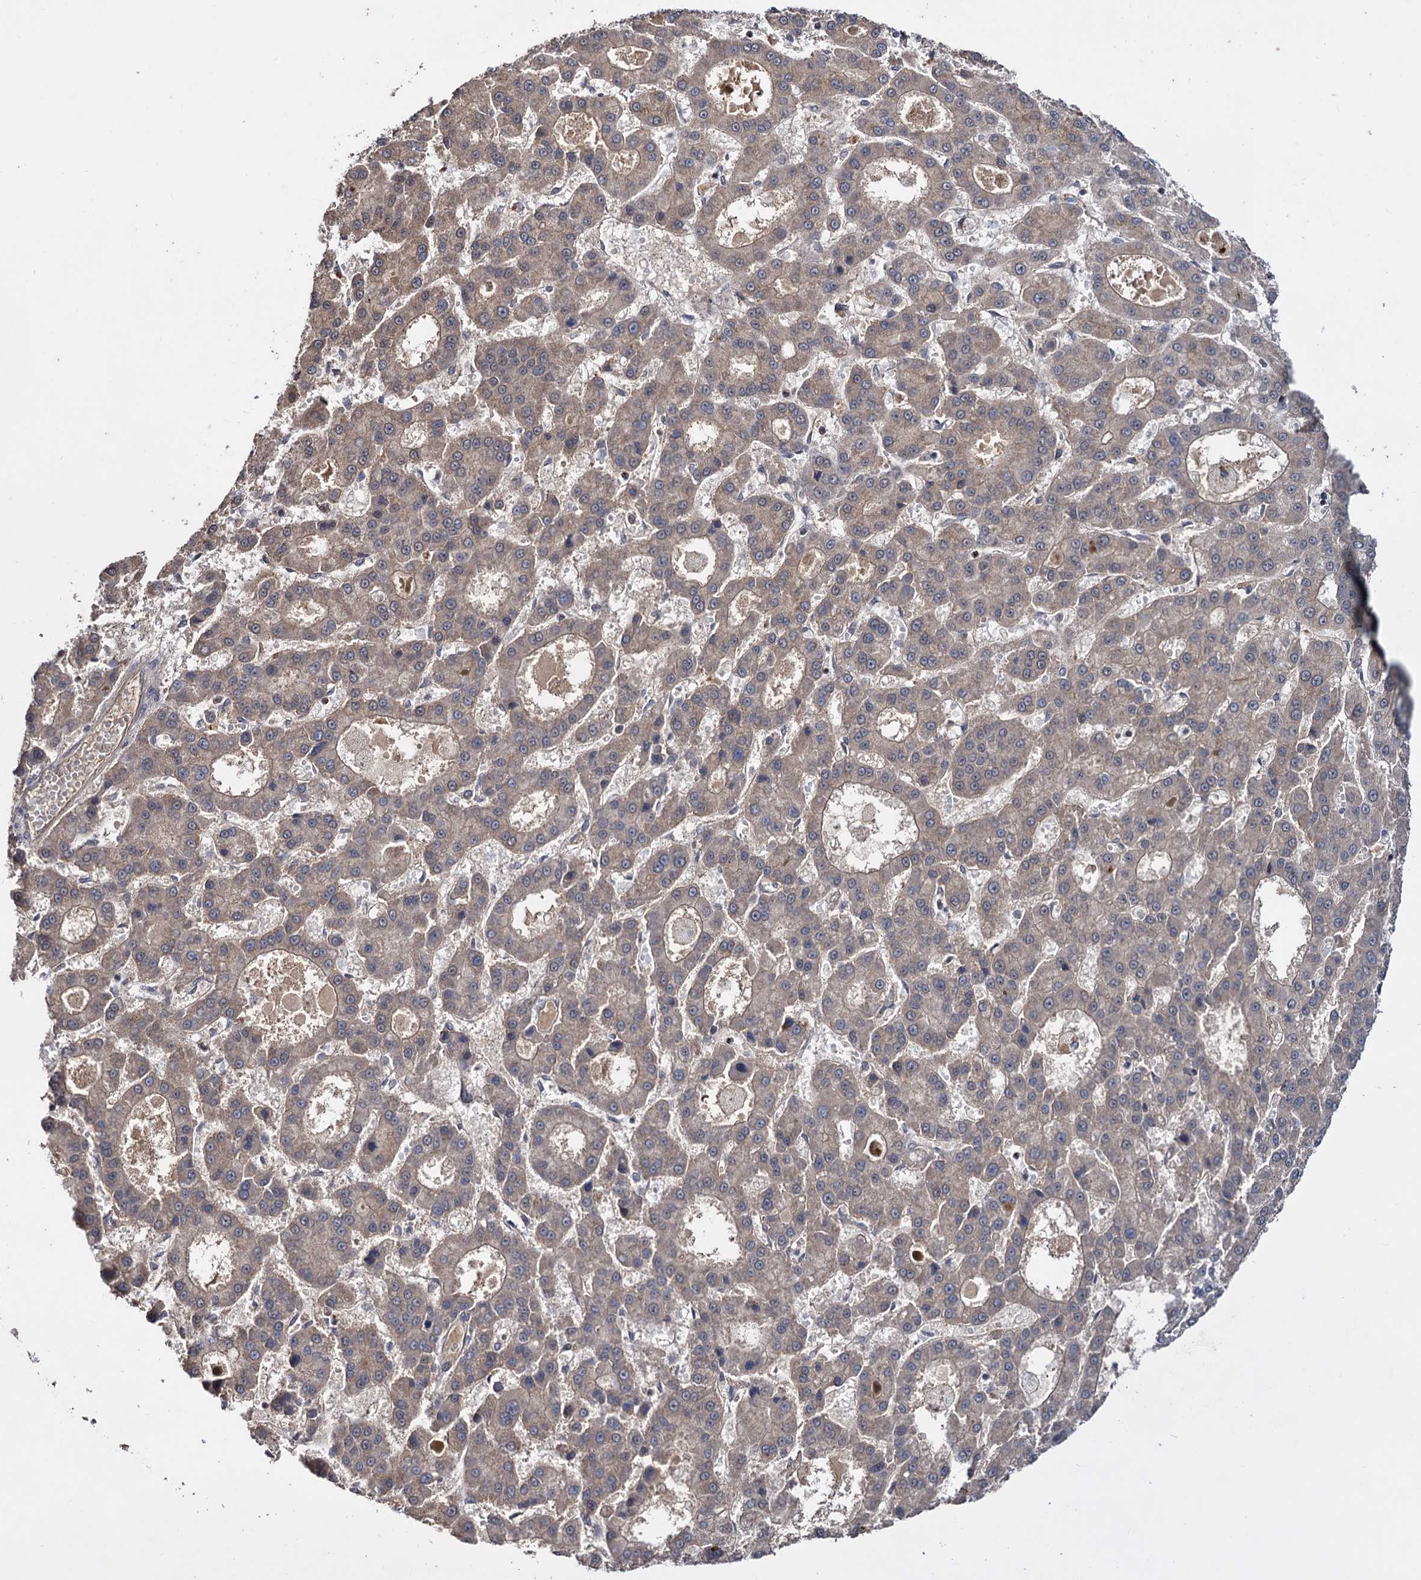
{"staining": {"intensity": "weak", "quantity": ">75%", "location": "cytoplasmic/membranous"}, "tissue": "liver cancer", "cell_type": "Tumor cells", "image_type": "cancer", "snomed": [{"axis": "morphology", "description": "Carcinoma, Hepatocellular, NOS"}, {"axis": "topography", "description": "Liver"}], "caption": "About >75% of tumor cells in human liver cancer display weak cytoplasmic/membranous protein positivity as visualized by brown immunohistochemical staining.", "gene": "KLF5", "patient": {"sex": "male", "age": 70}}